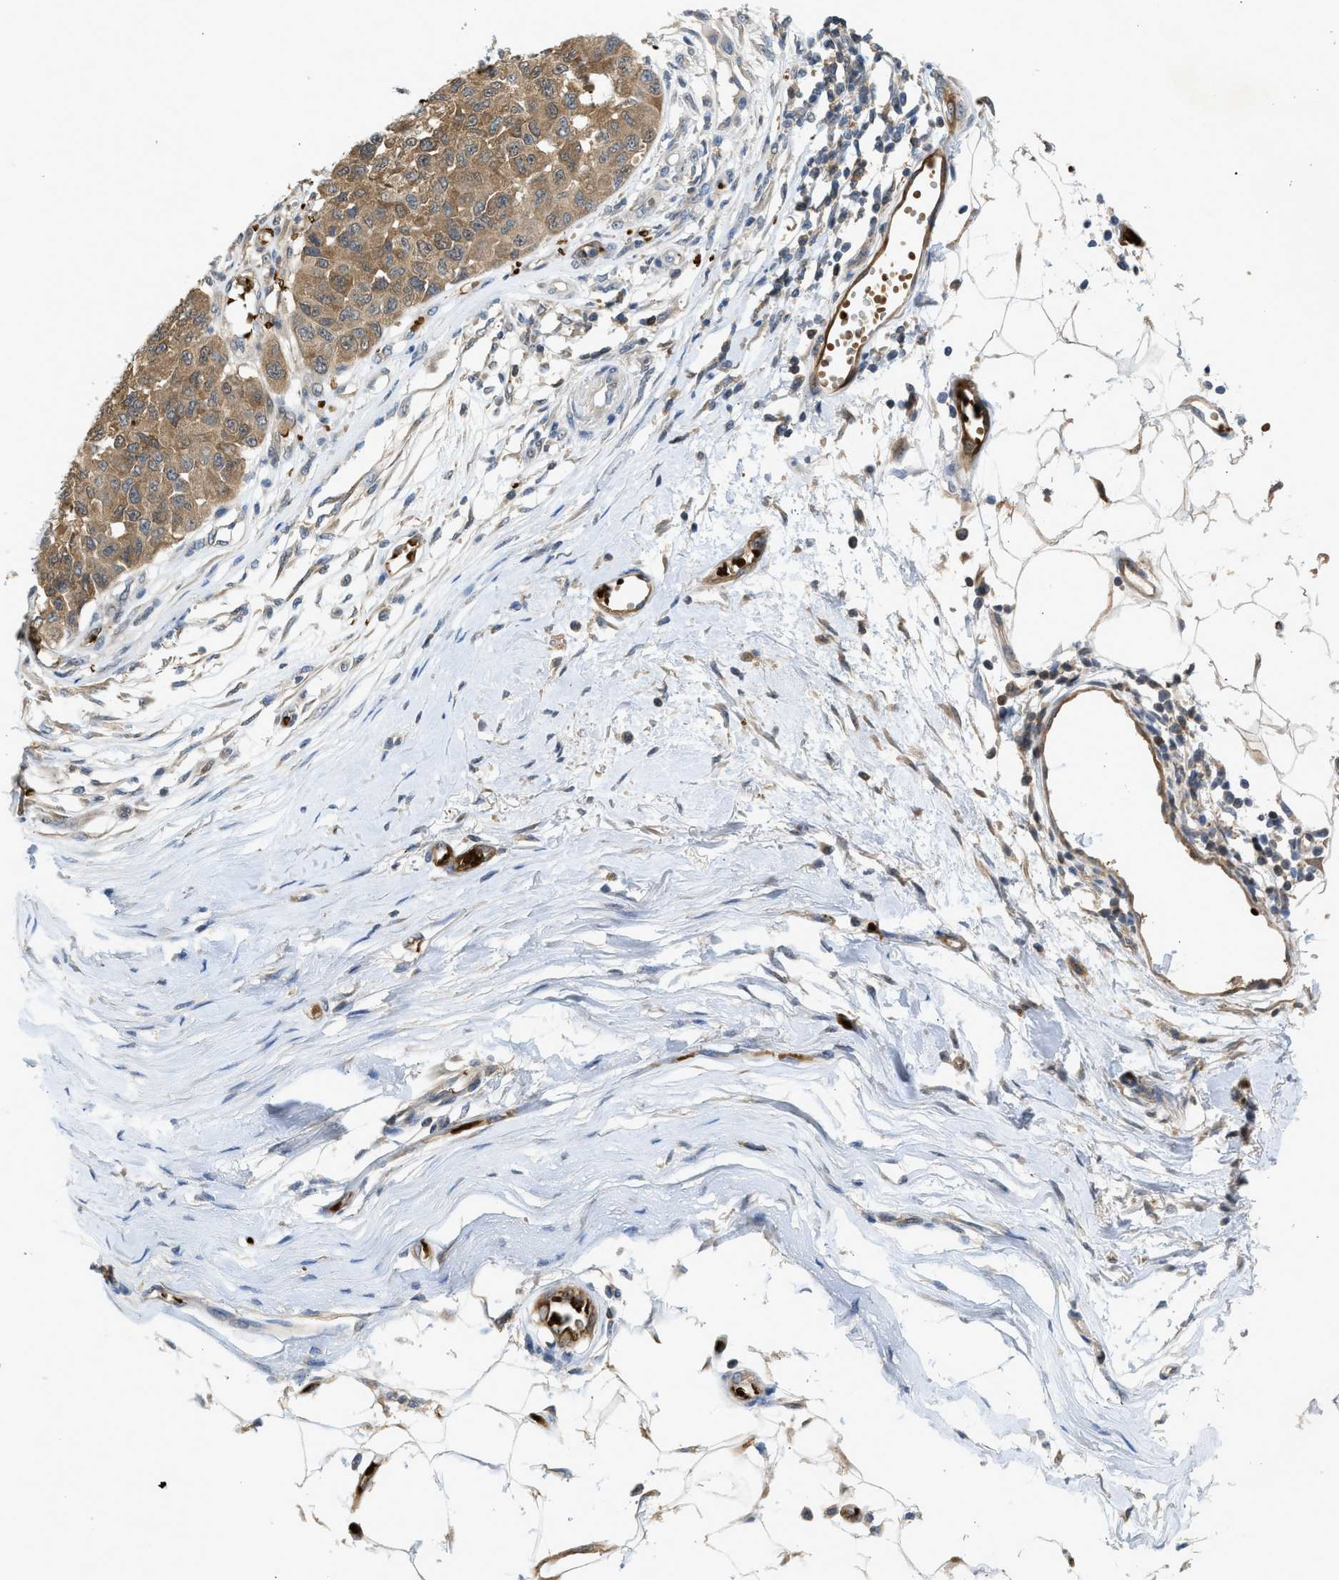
{"staining": {"intensity": "moderate", "quantity": ">75%", "location": "cytoplasmic/membranous"}, "tissue": "melanoma", "cell_type": "Tumor cells", "image_type": "cancer", "snomed": [{"axis": "morphology", "description": "Normal tissue, NOS"}, {"axis": "morphology", "description": "Malignant melanoma, NOS"}, {"axis": "topography", "description": "Skin"}], "caption": "Immunohistochemistry (IHC) staining of malignant melanoma, which demonstrates medium levels of moderate cytoplasmic/membranous positivity in about >75% of tumor cells indicating moderate cytoplasmic/membranous protein positivity. The staining was performed using DAB (brown) for protein detection and nuclei were counterstained in hematoxylin (blue).", "gene": "MAPK7", "patient": {"sex": "male", "age": 62}}